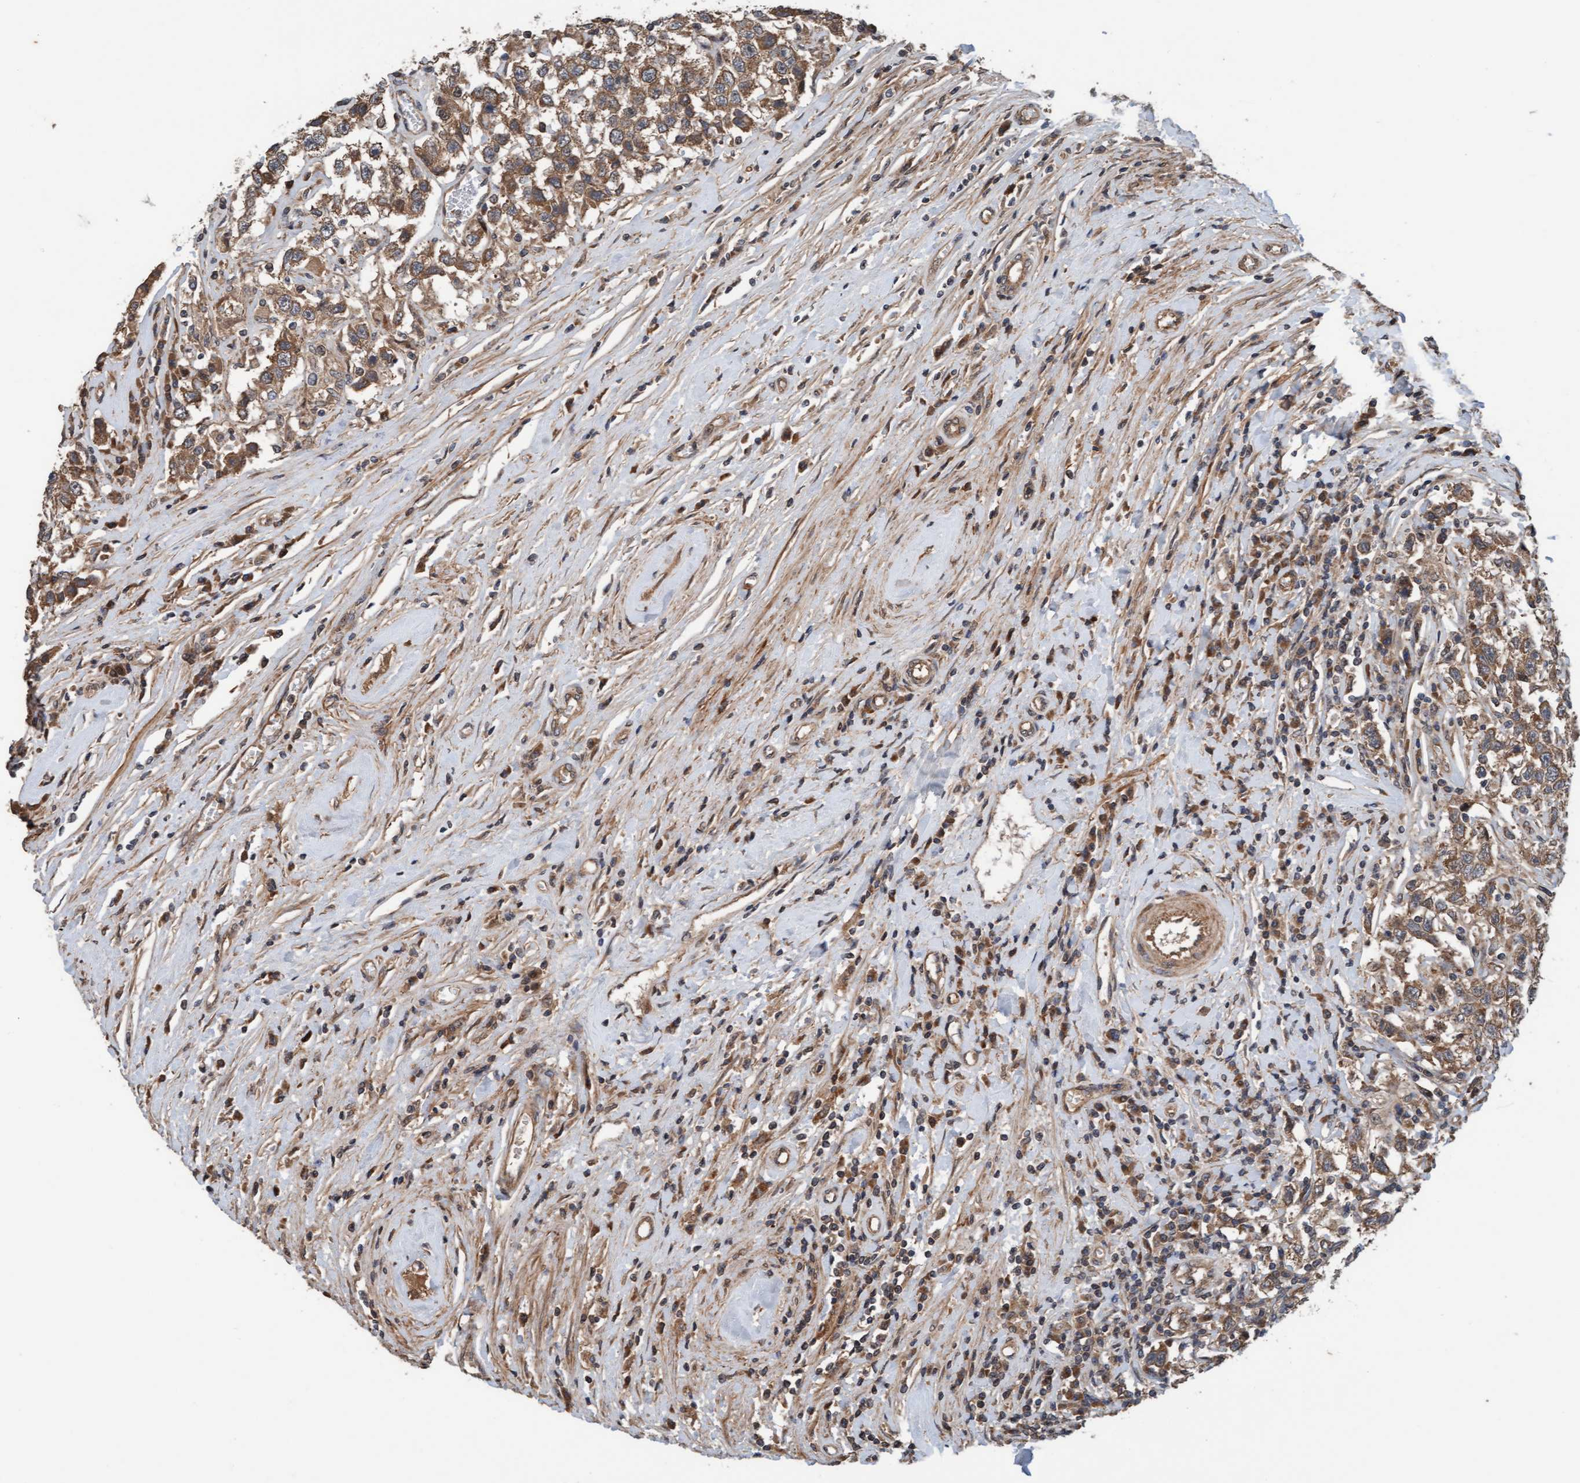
{"staining": {"intensity": "moderate", "quantity": ">75%", "location": "cytoplasmic/membranous"}, "tissue": "testis cancer", "cell_type": "Tumor cells", "image_type": "cancer", "snomed": [{"axis": "morphology", "description": "Seminoma, NOS"}, {"axis": "topography", "description": "Testis"}], "caption": "High-power microscopy captured an immunohistochemistry image of testis cancer (seminoma), revealing moderate cytoplasmic/membranous staining in about >75% of tumor cells.", "gene": "MLXIP", "patient": {"sex": "male", "age": 41}}